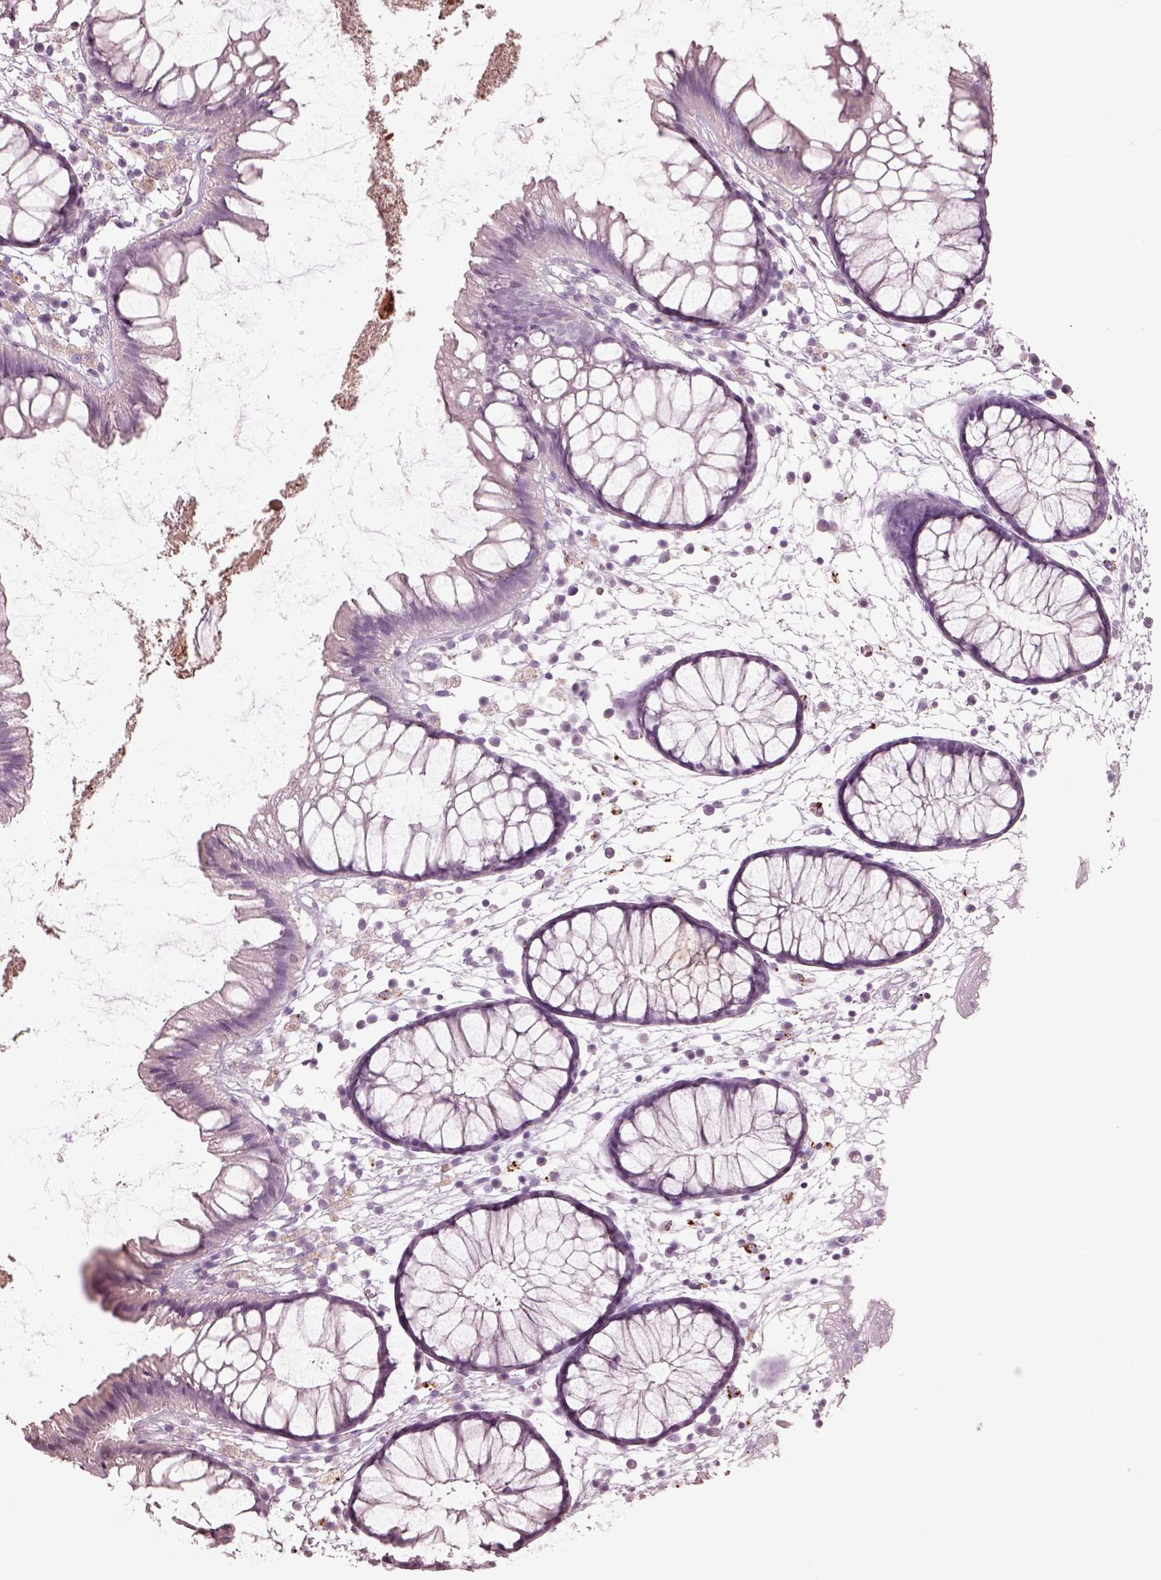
{"staining": {"intensity": "negative", "quantity": "none", "location": "none"}, "tissue": "colon", "cell_type": "Endothelial cells", "image_type": "normal", "snomed": [{"axis": "morphology", "description": "Normal tissue, NOS"}, {"axis": "morphology", "description": "Adenocarcinoma, NOS"}, {"axis": "topography", "description": "Colon"}], "caption": "Immunohistochemistry (IHC) photomicrograph of benign colon: colon stained with DAB (3,3'-diaminobenzidine) reveals no significant protein positivity in endothelial cells. (Stains: DAB immunohistochemistry (IHC) with hematoxylin counter stain, Microscopy: brightfield microscopy at high magnification).", "gene": "RSPH9", "patient": {"sex": "male", "age": 65}}